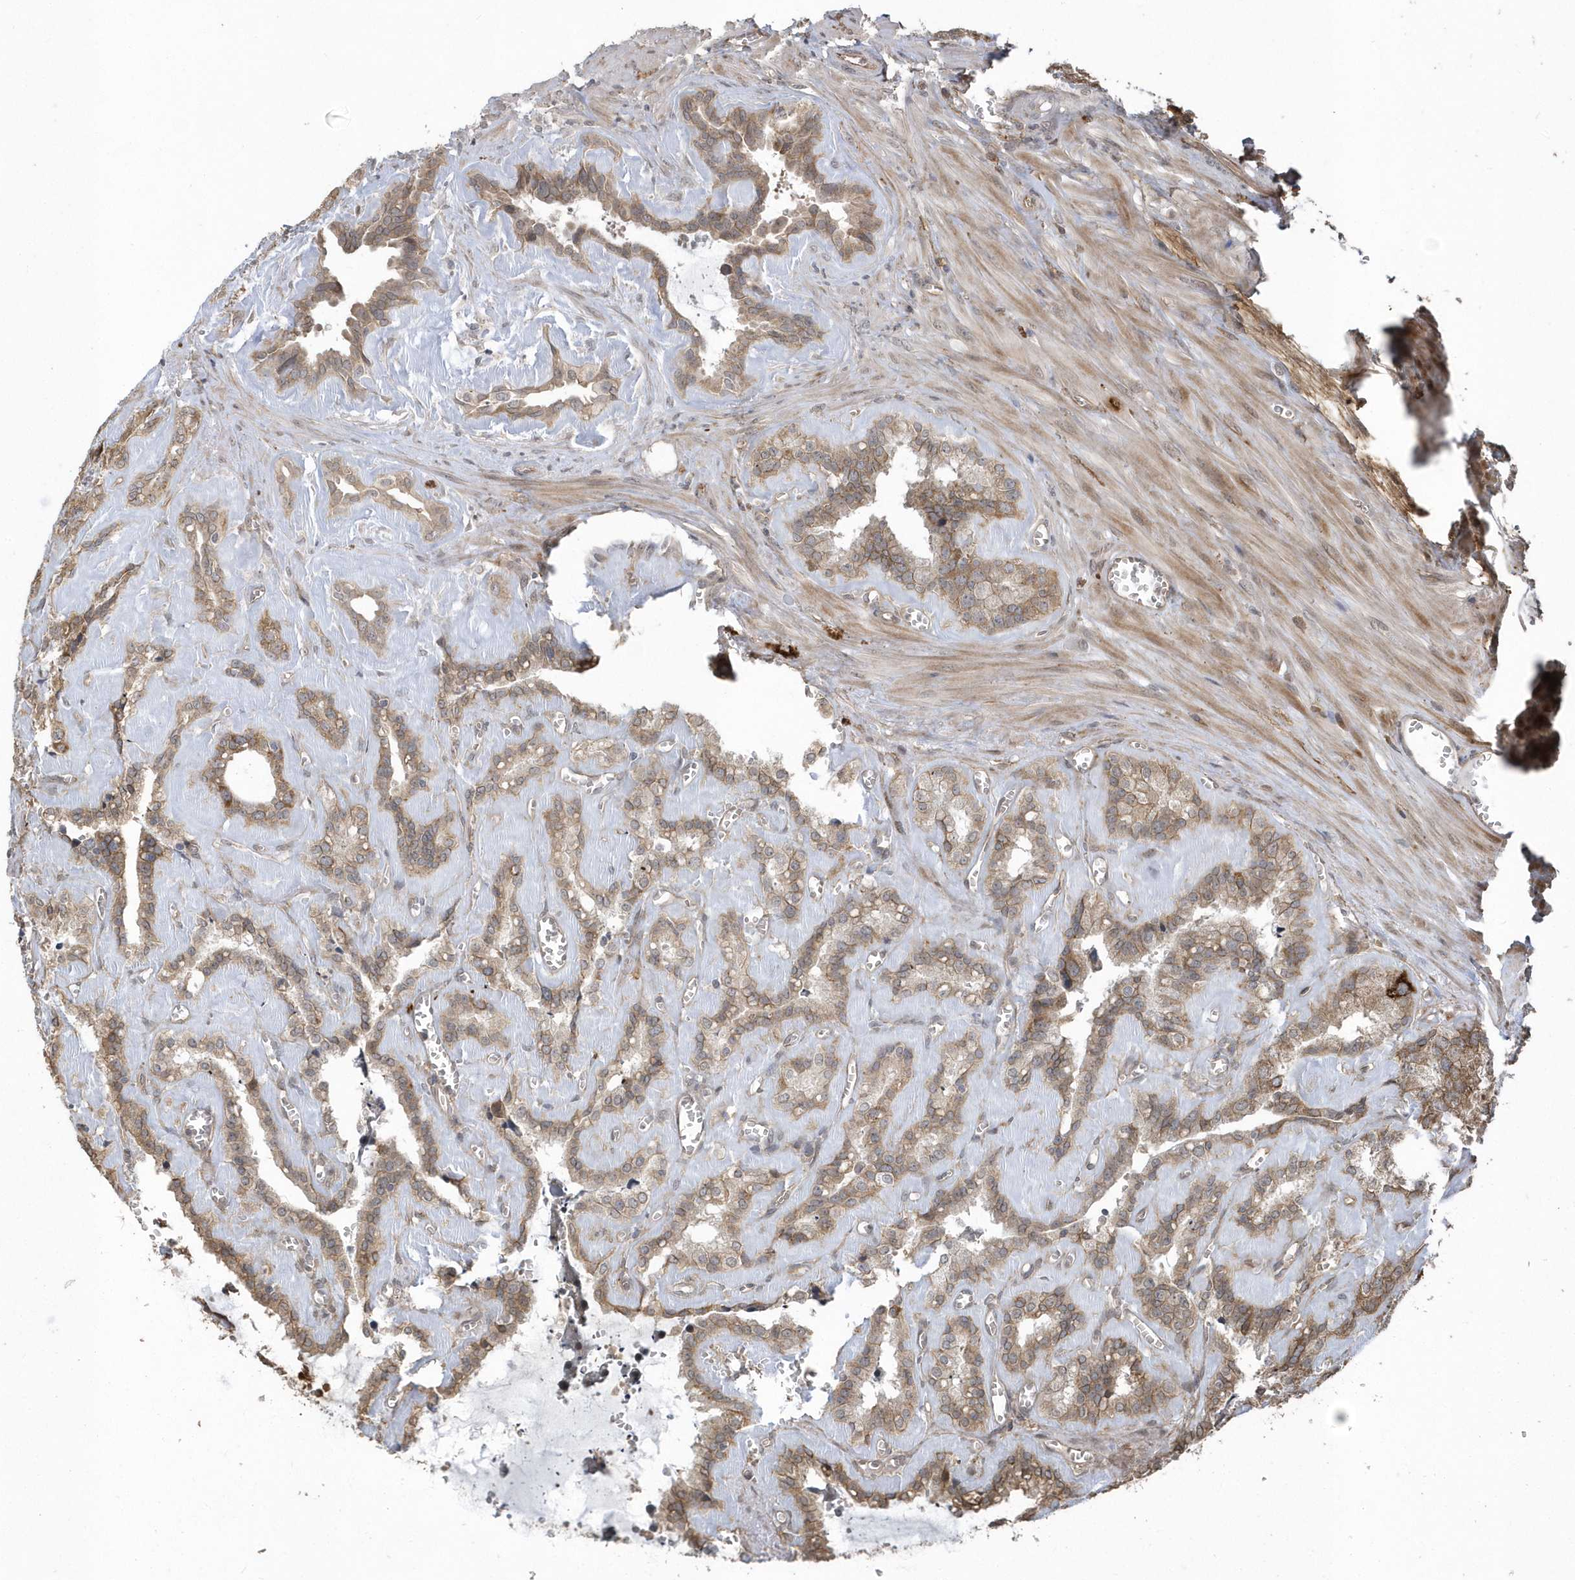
{"staining": {"intensity": "moderate", "quantity": ">75%", "location": "cytoplasmic/membranous"}, "tissue": "seminal vesicle", "cell_type": "Glandular cells", "image_type": "normal", "snomed": [{"axis": "morphology", "description": "Normal tissue, NOS"}, {"axis": "topography", "description": "Prostate"}, {"axis": "topography", "description": "Seminal veicle"}], "caption": "This image demonstrates immunohistochemistry staining of unremarkable human seminal vesicle, with medium moderate cytoplasmic/membranous staining in approximately >75% of glandular cells.", "gene": "HERPUD1", "patient": {"sex": "male", "age": 59}}